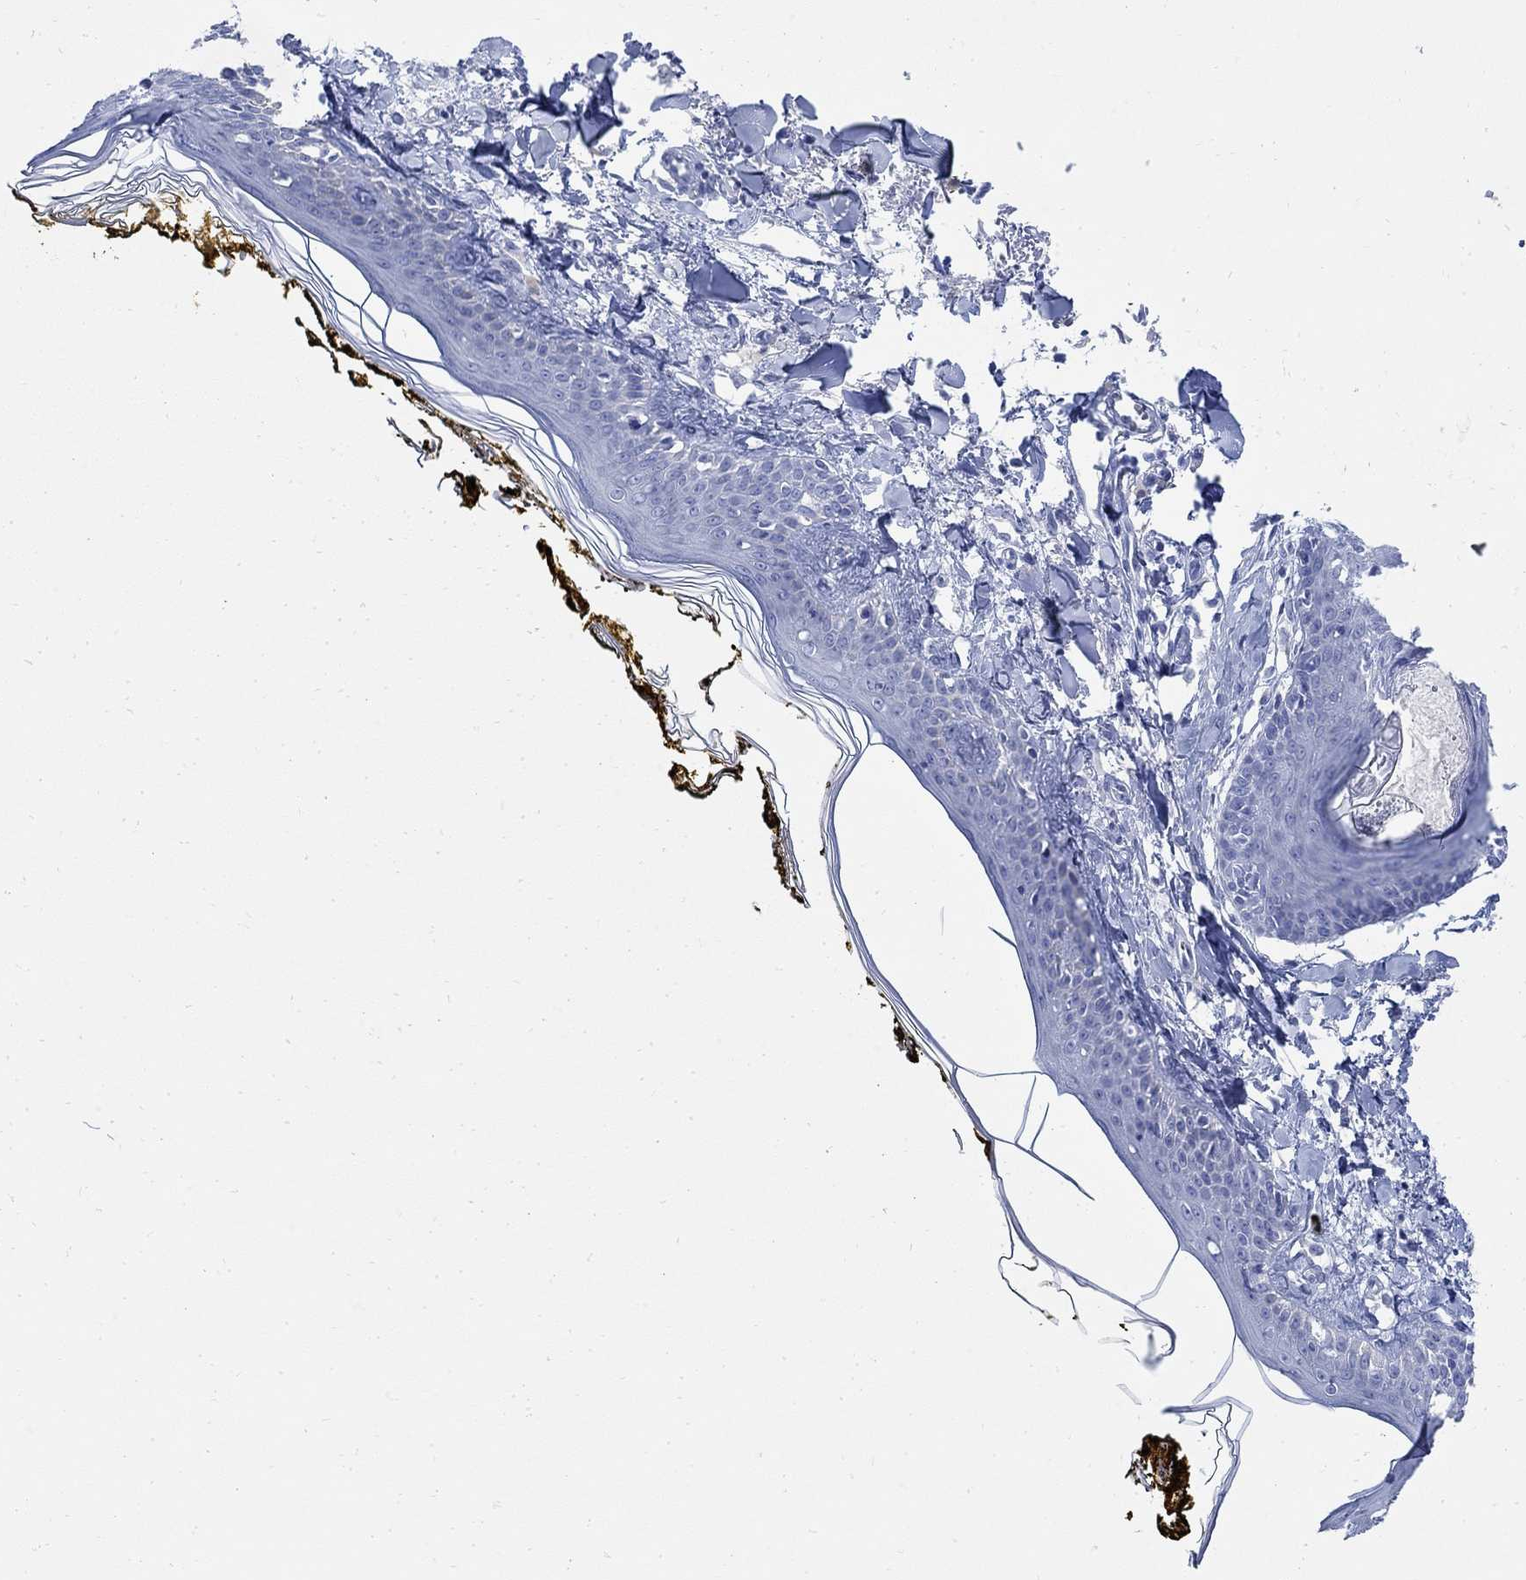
{"staining": {"intensity": "negative", "quantity": "none", "location": "none"}, "tissue": "skin", "cell_type": "Fibroblasts", "image_type": "normal", "snomed": [{"axis": "morphology", "description": "Normal tissue, NOS"}, {"axis": "topography", "description": "Skin"}], "caption": "Skin stained for a protein using IHC reveals no staining fibroblasts.", "gene": "CAMK2N1", "patient": {"sex": "male", "age": 76}}